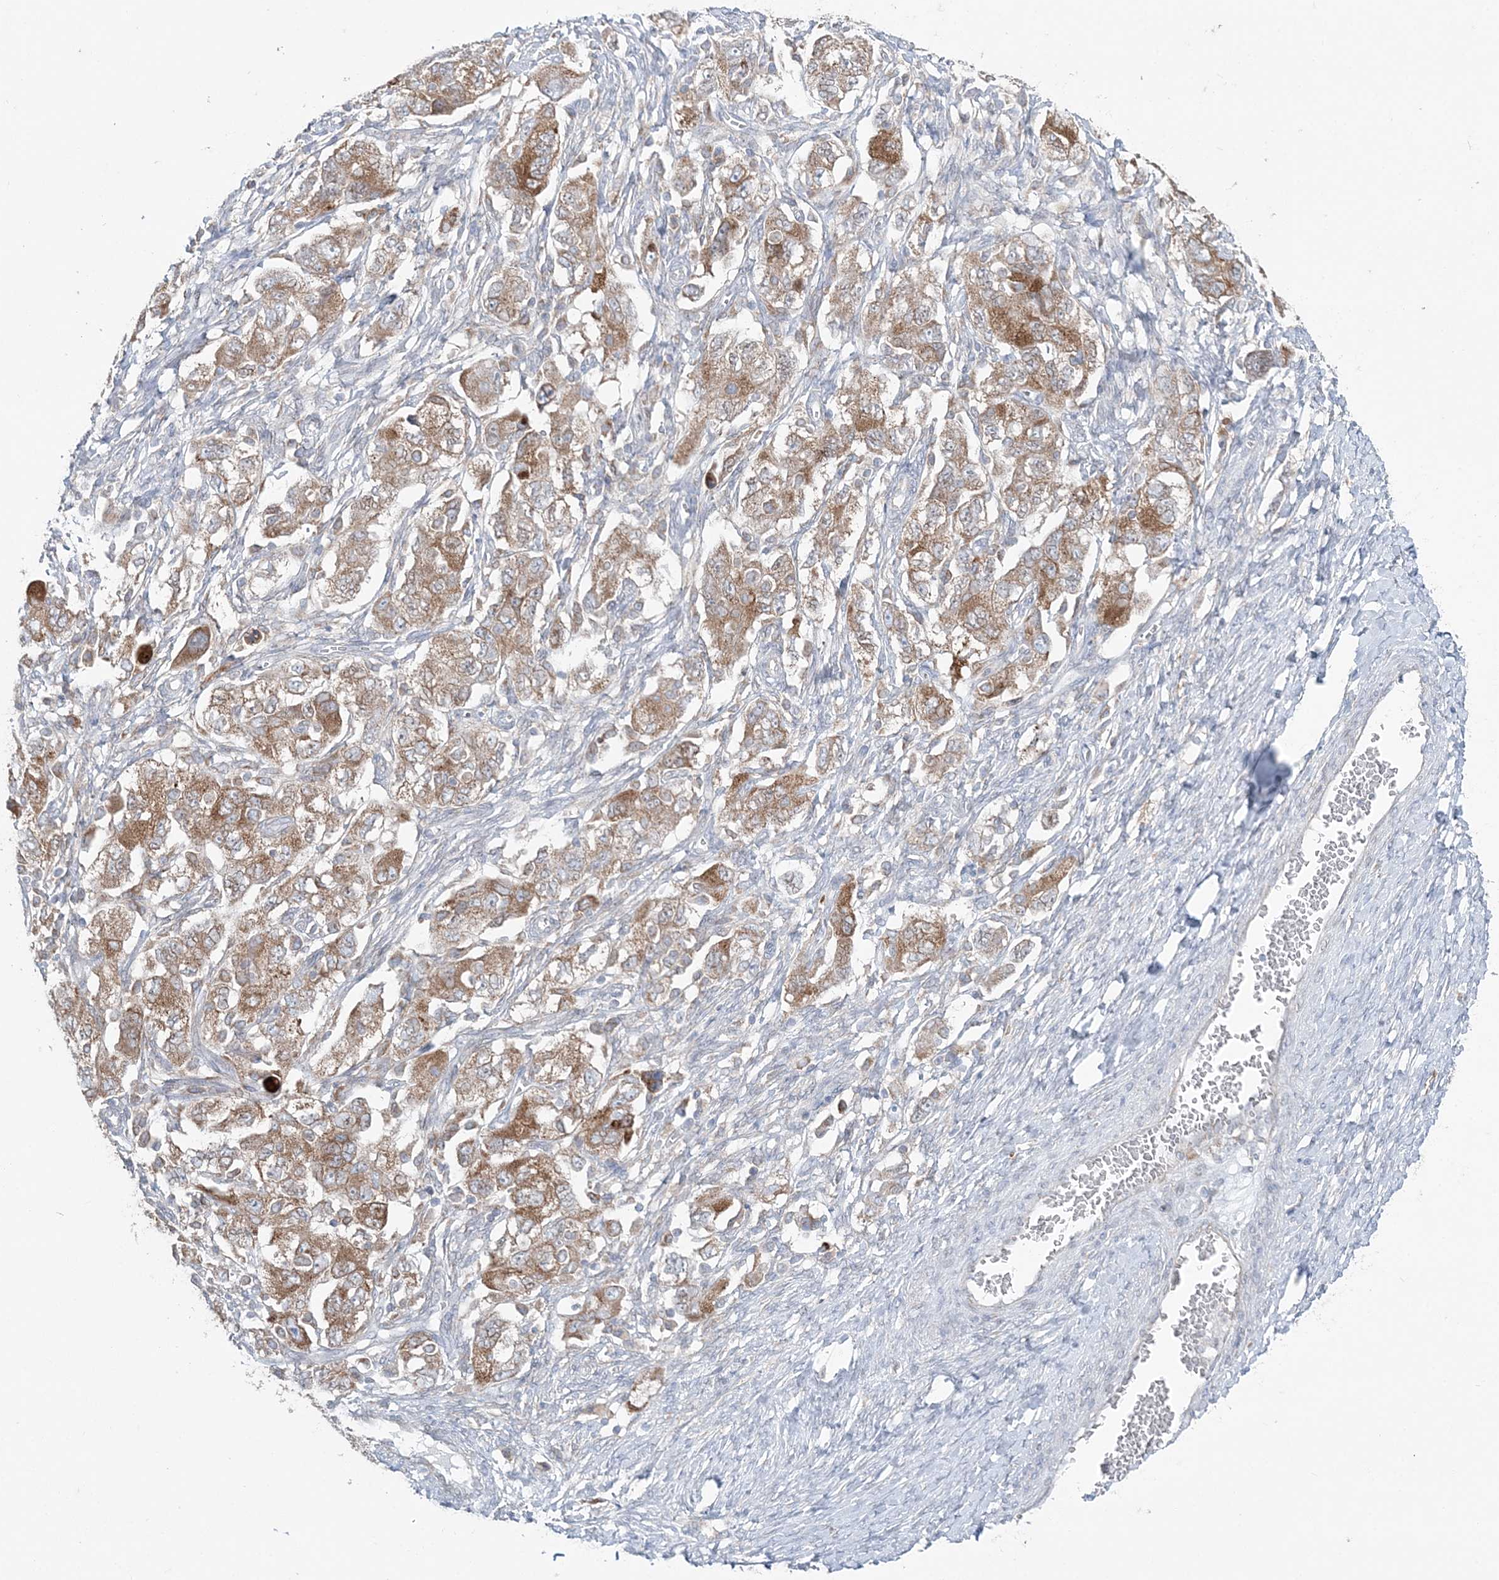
{"staining": {"intensity": "moderate", "quantity": ">75%", "location": "cytoplasmic/membranous"}, "tissue": "ovarian cancer", "cell_type": "Tumor cells", "image_type": "cancer", "snomed": [{"axis": "morphology", "description": "Carcinoma, NOS"}, {"axis": "morphology", "description": "Cystadenocarcinoma, serous, NOS"}, {"axis": "topography", "description": "Ovary"}], "caption": "Tumor cells exhibit medium levels of moderate cytoplasmic/membranous positivity in about >75% of cells in human serous cystadenocarcinoma (ovarian). (DAB IHC with brightfield microscopy, high magnification).", "gene": "TMED10", "patient": {"sex": "female", "age": 69}}